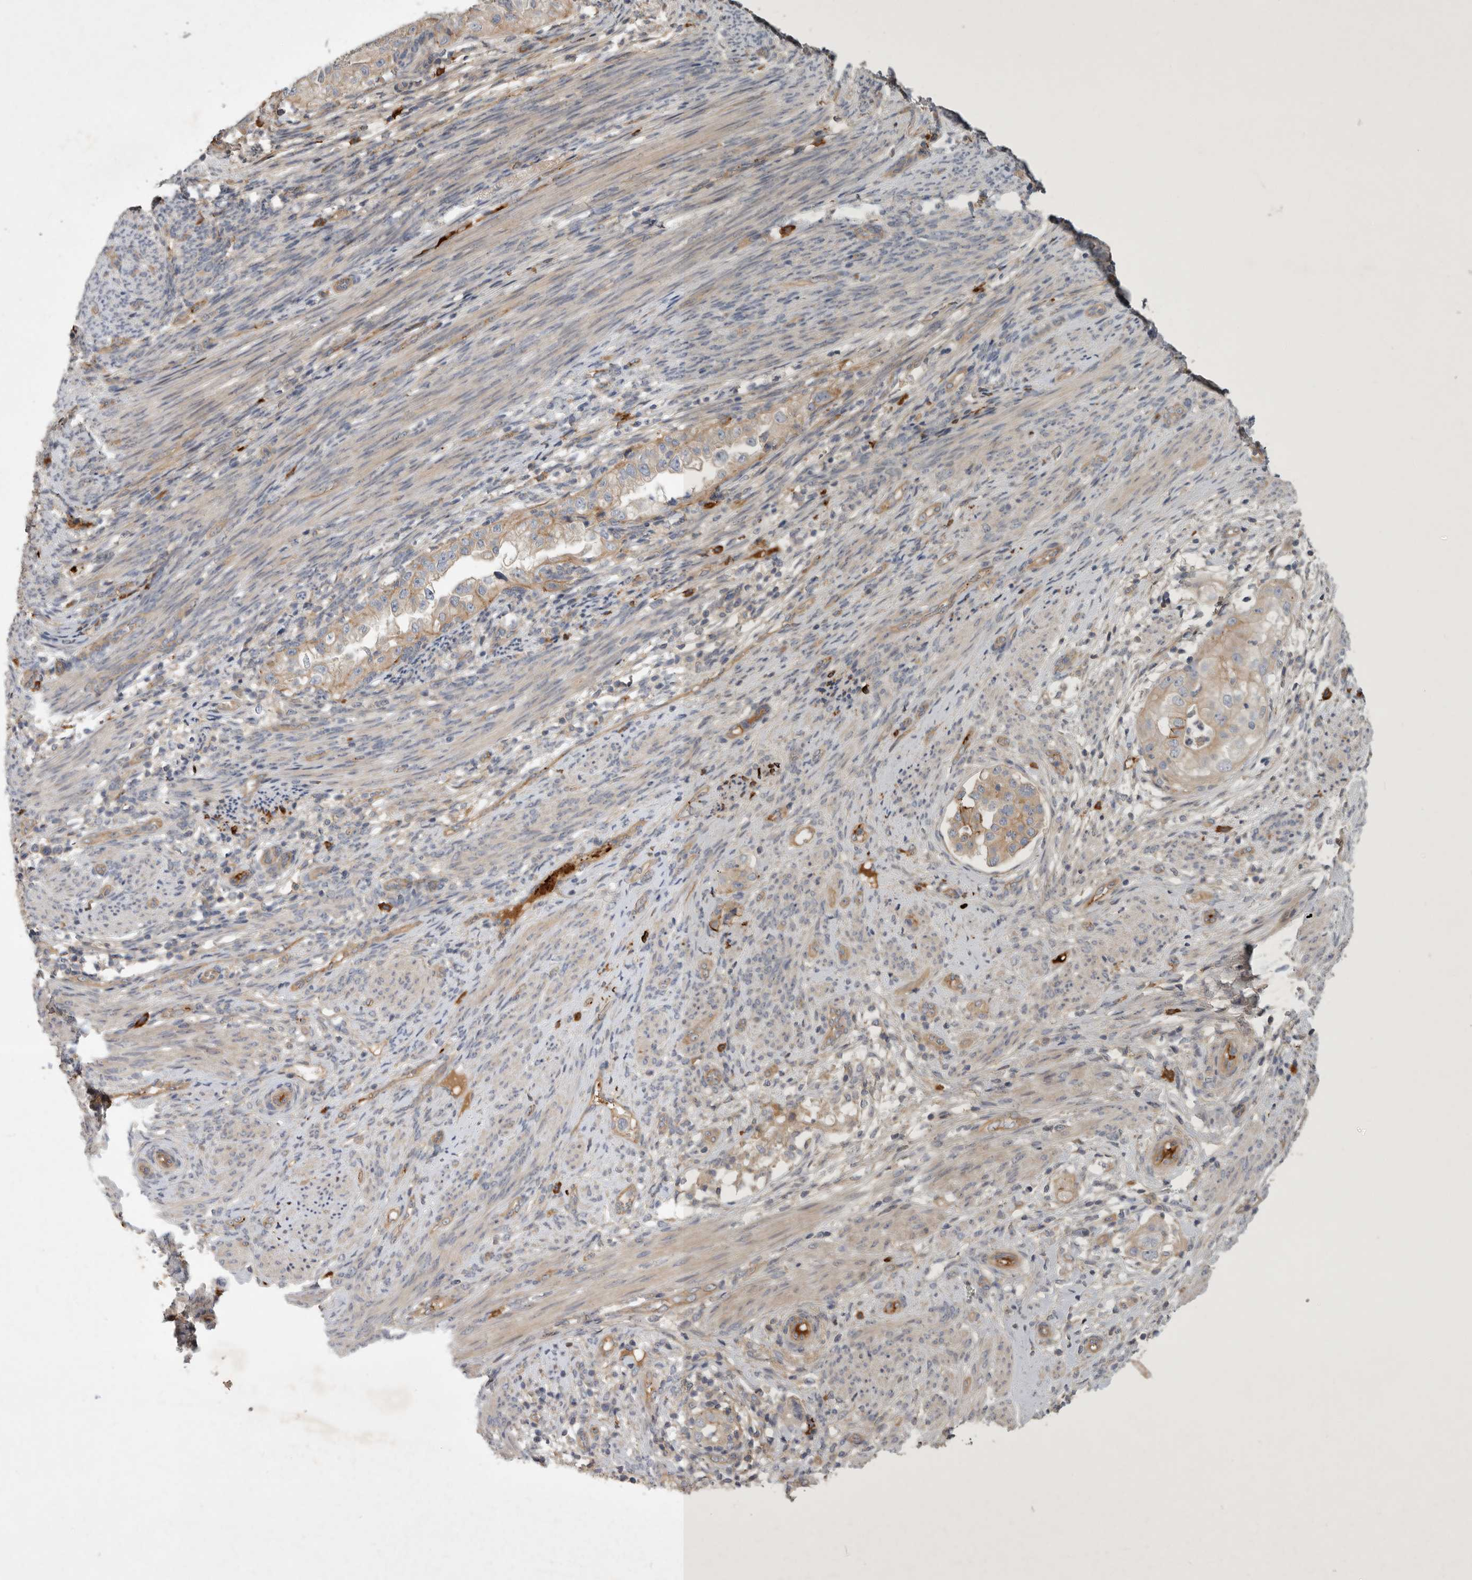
{"staining": {"intensity": "weak", "quantity": "25%-75%", "location": "cytoplasmic/membranous"}, "tissue": "endometrial cancer", "cell_type": "Tumor cells", "image_type": "cancer", "snomed": [{"axis": "morphology", "description": "Adenocarcinoma, NOS"}, {"axis": "topography", "description": "Endometrium"}], "caption": "Brown immunohistochemical staining in human endometrial adenocarcinoma exhibits weak cytoplasmic/membranous expression in about 25%-75% of tumor cells.", "gene": "MLPH", "patient": {"sex": "female", "age": 85}}